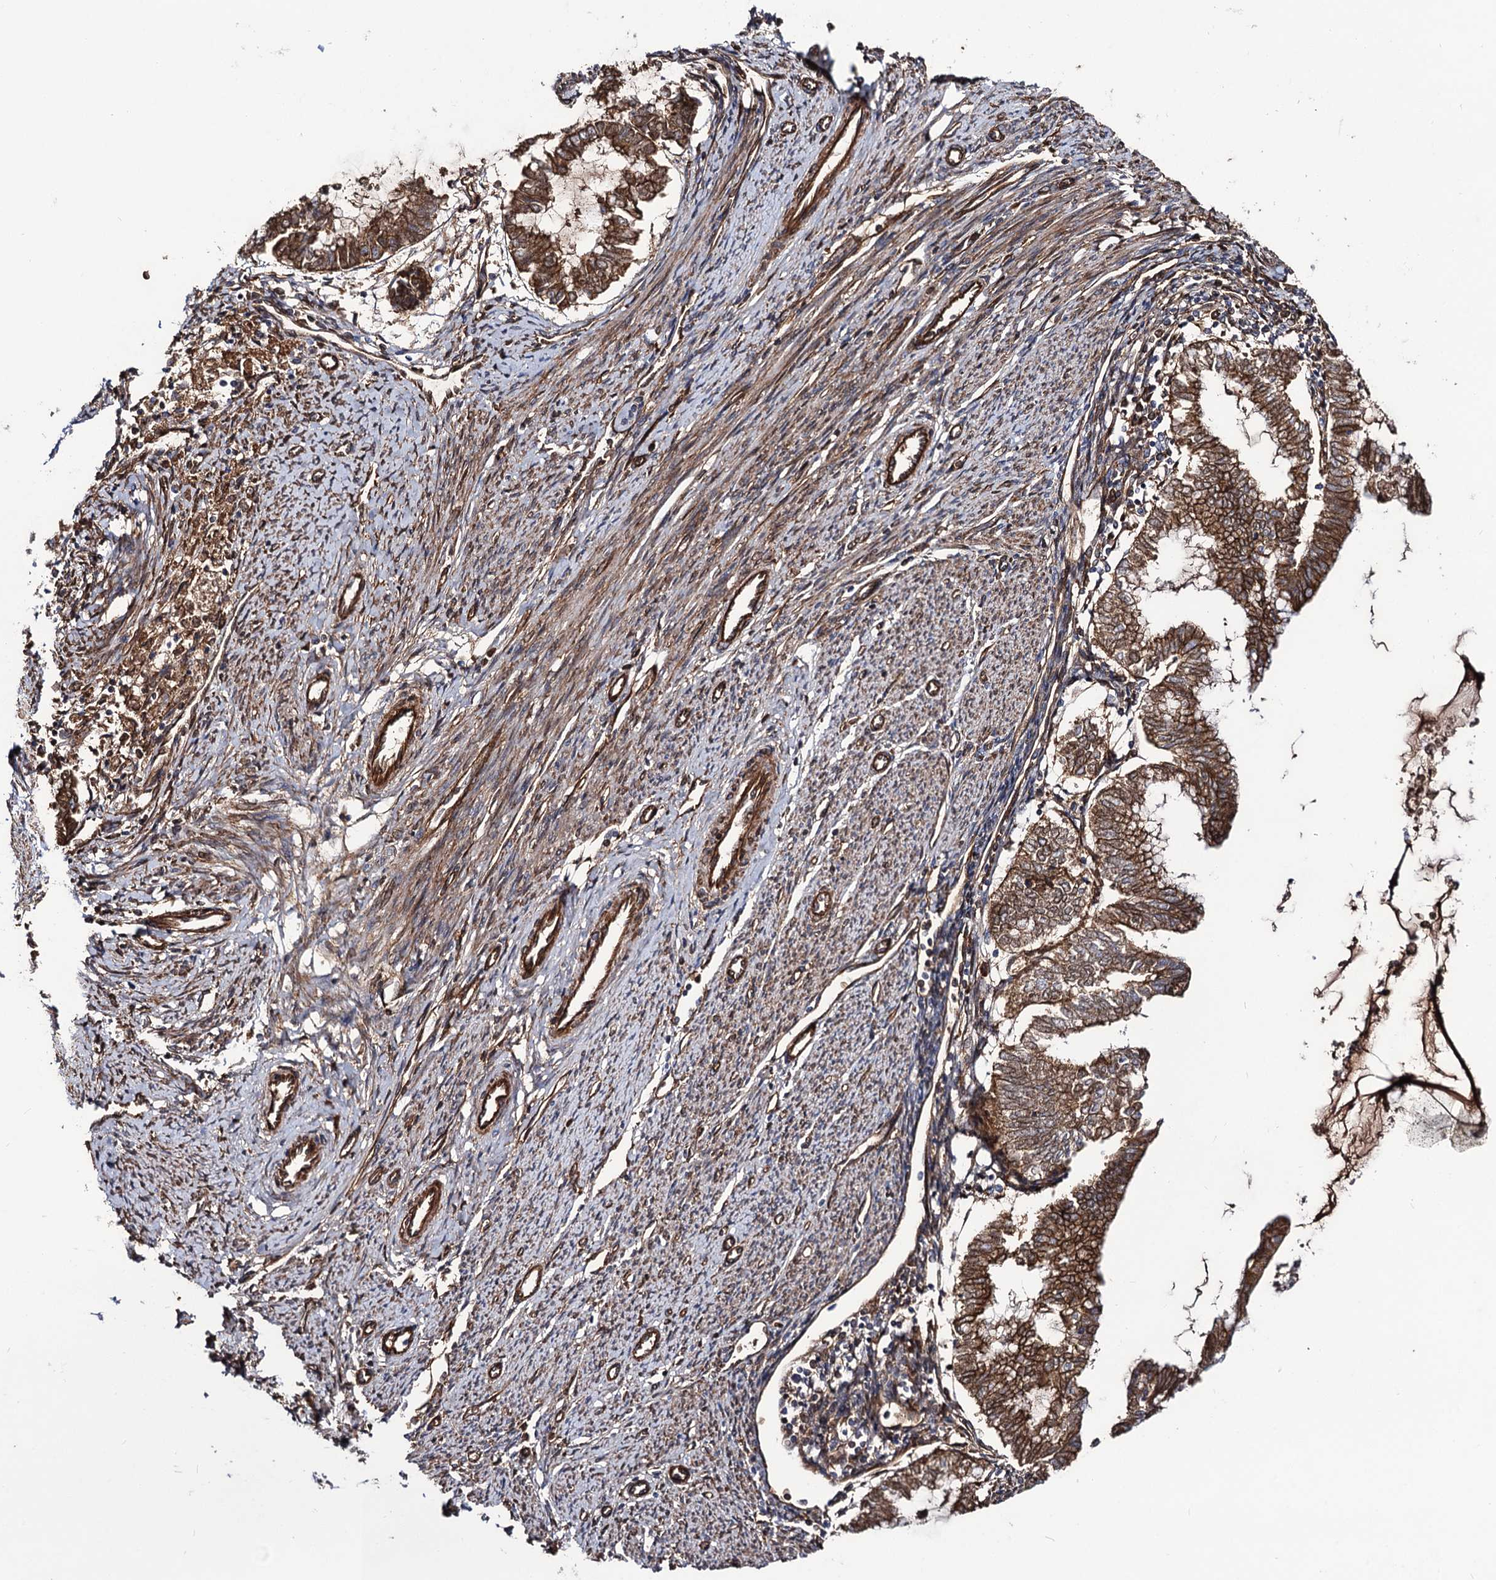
{"staining": {"intensity": "strong", "quantity": ">75%", "location": "cytoplasmic/membranous"}, "tissue": "endometrial cancer", "cell_type": "Tumor cells", "image_type": "cancer", "snomed": [{"axis": "morphology", "description": "Adenocarcinoma, NOS"}, {"axis": "topography", "description": "Endometrium"}], "caption": "Immunohistochemistry photomicrograph of adenocarcinoma (endometrial) stained for a protein (brown), which shows high levels of strong cytoplasmic/membranous staining in about >75% of tumor cells.", "gene": "CIP2A", "patient": {"sex": "female", "age": 79}}